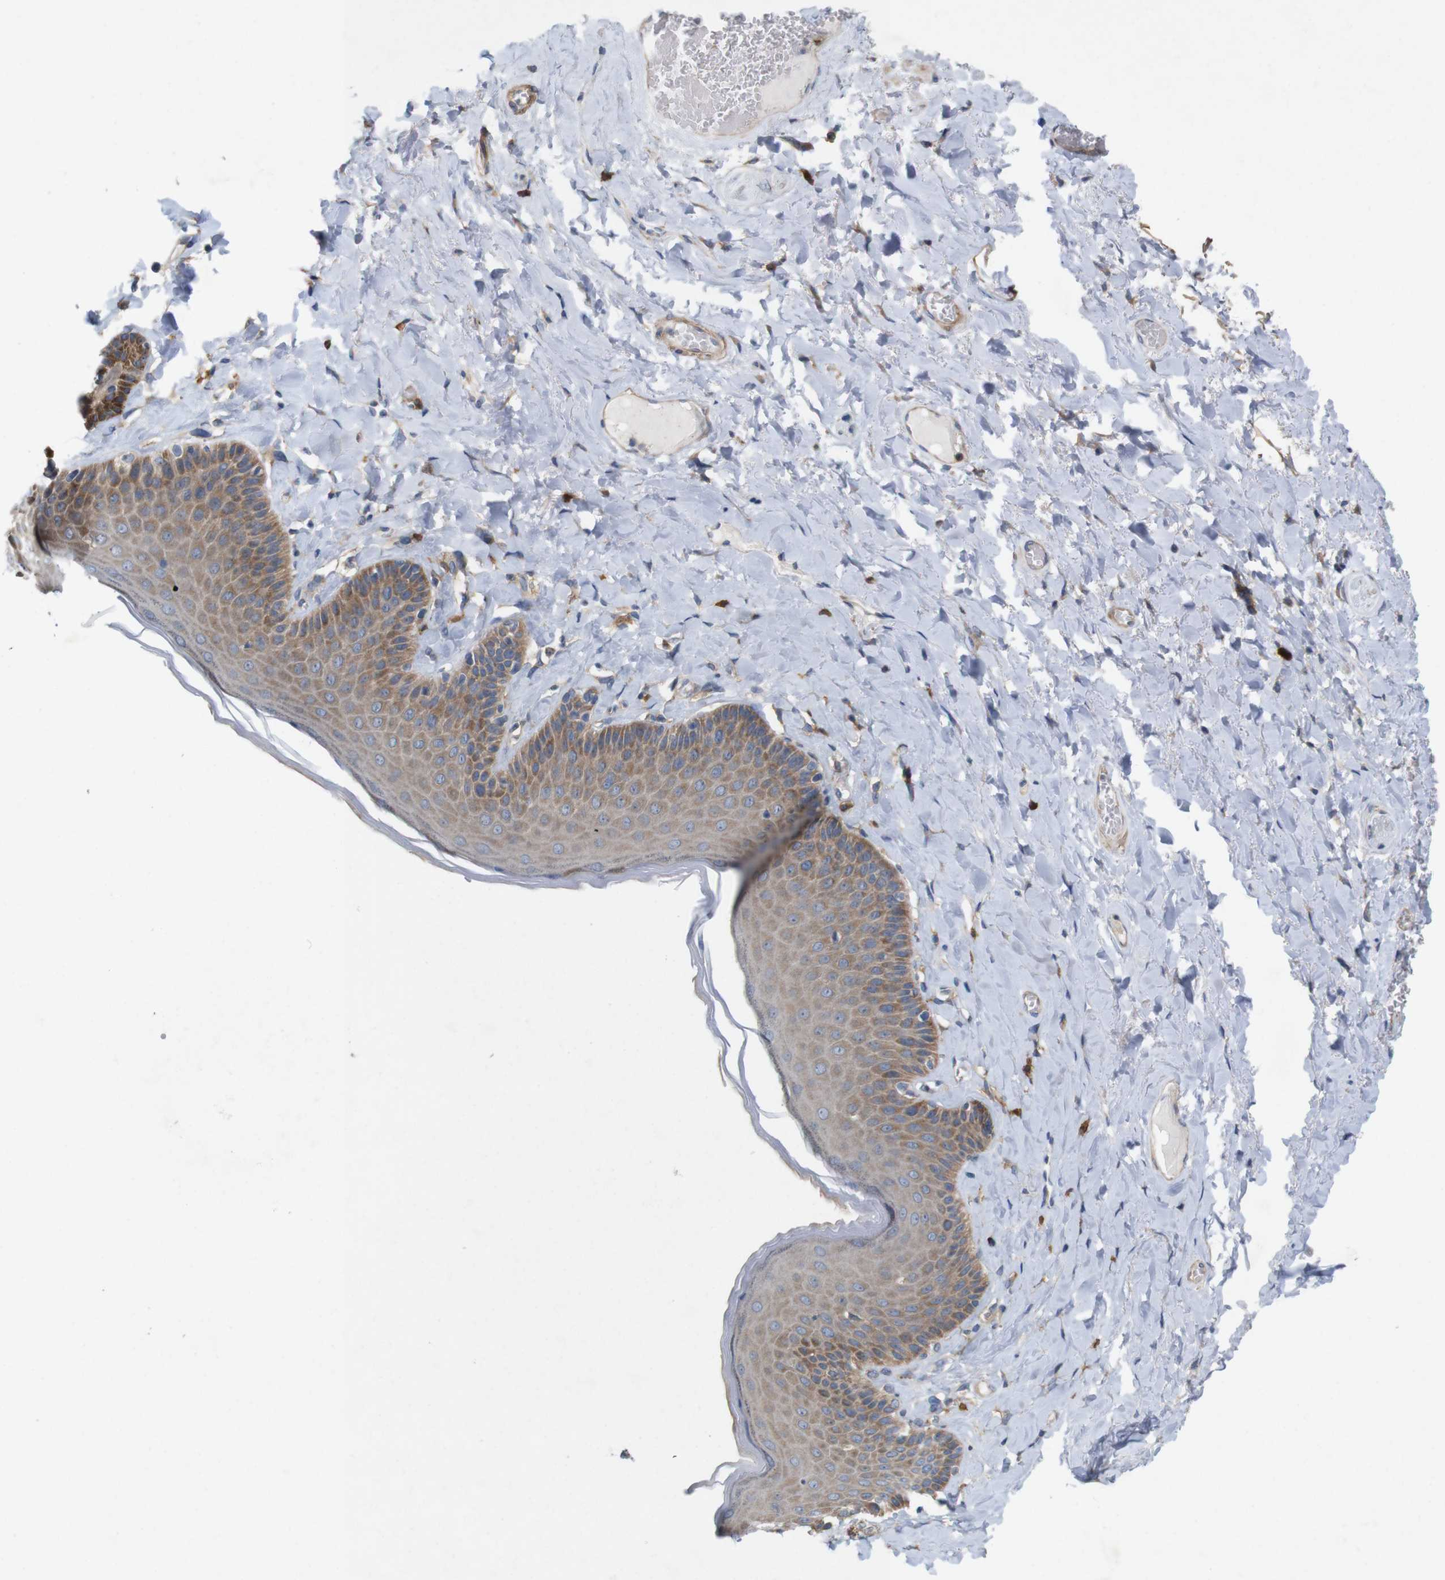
{"staining": {"intensity": "moderate", "quantity": ">75%", "location": "cytoplasmic/membranous"}, "tissue": "skin", "cell_type": "Epidermal cells", "image_type": "normal", "snomed": [{"axis": "morphology", "description": "Normal tissue, NOS"}, {"axis": "topography", "description": "Anal"}], "caption": "Moderate cytoplasmic/membranous protein expression is identified in about >75% of epidermal cells in skin. (brown staining indicates protein expression, while blue staining denotes nuclei).", "gene": "SIGLEC8", "patient": {"sex": "male", "age": 69}}